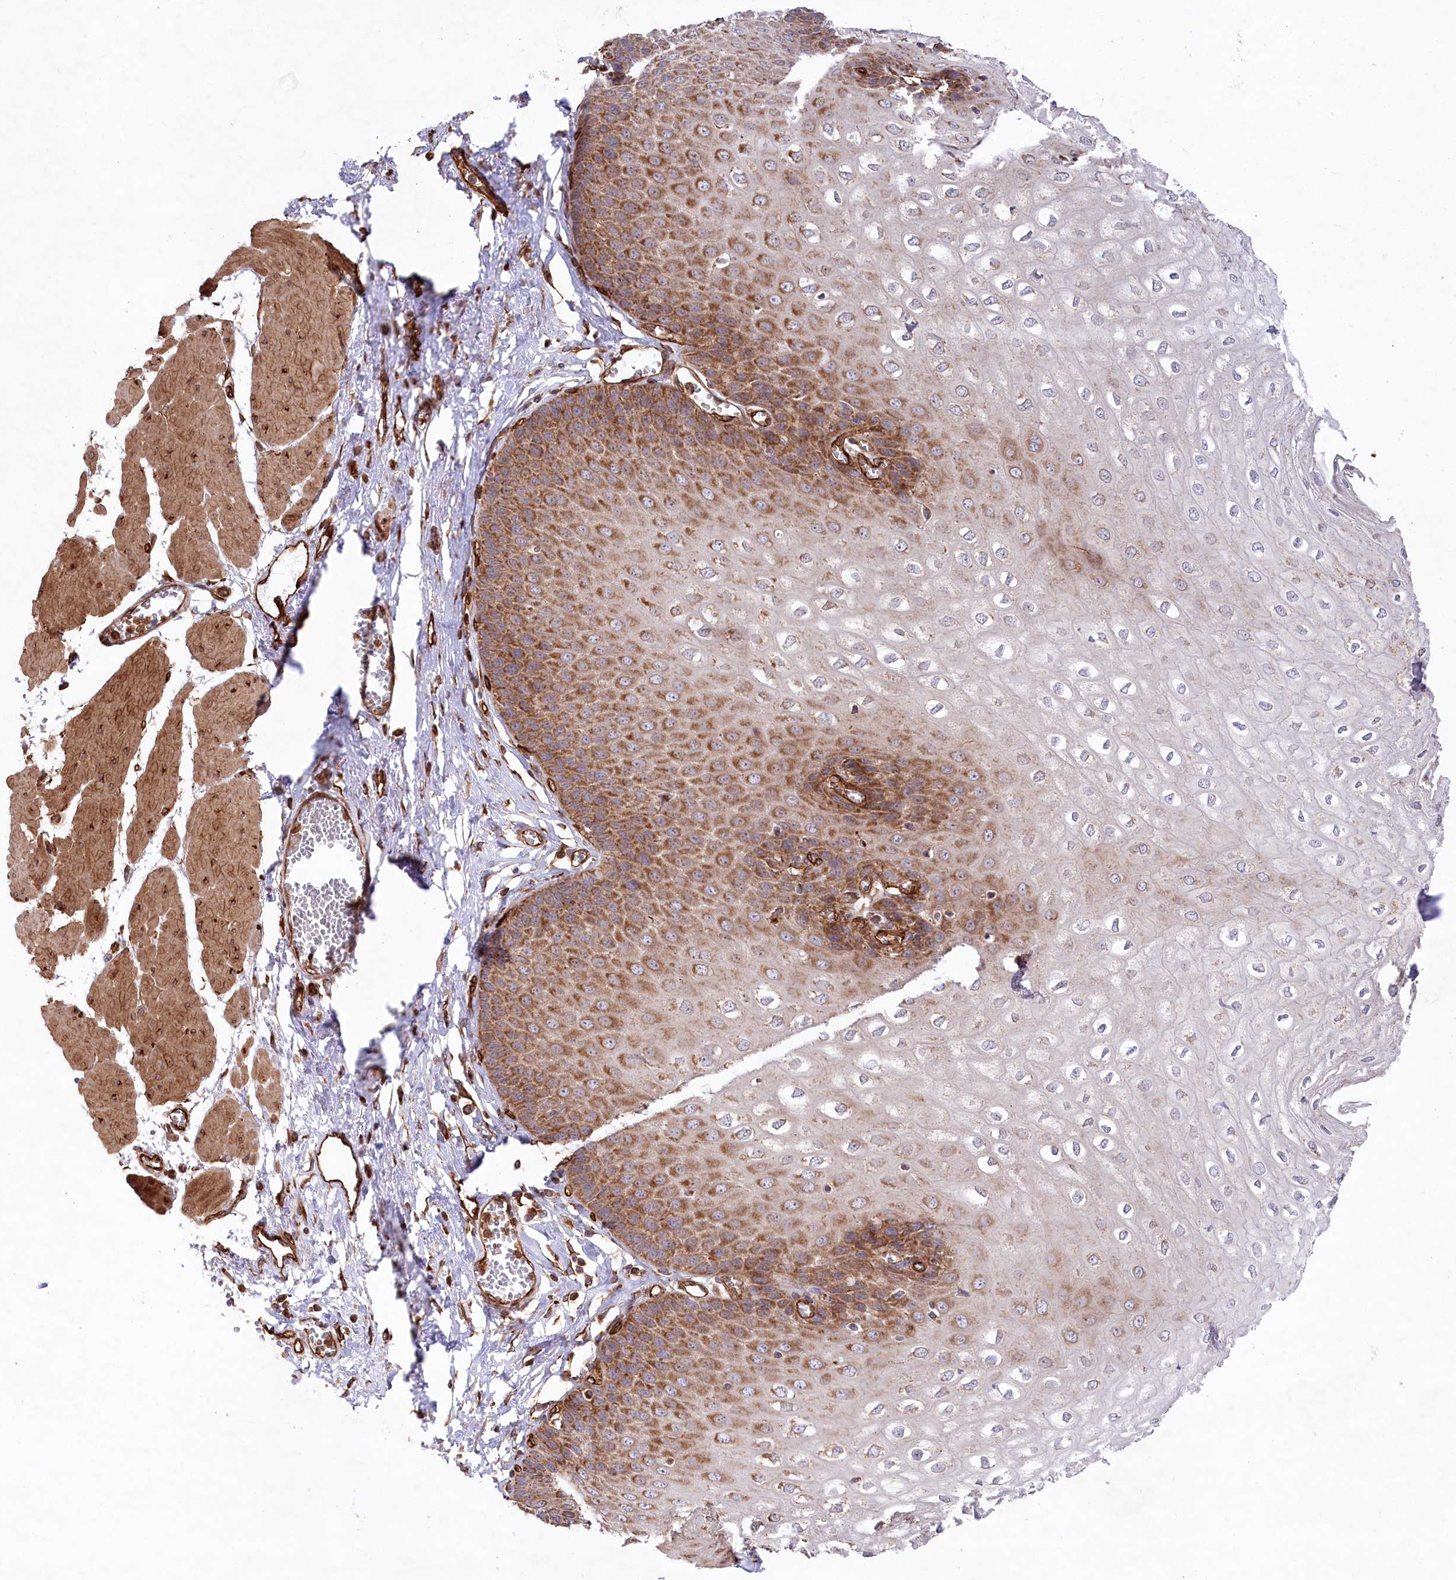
{"staining": {"intensity": "moderate", "quantity": "25%-75%", "location": "cytoplasmic/membranous"}, "tissue": "esophagus", "cell_type": "Squamous epithelial cells", "image_type": "normal", "snomed": [{"axis": "morphology", "description": "Normal tissue, NOS"}, {"axis": "topography", "description": "Esophagus"}], "caption": "Protein expression analysis of normal human esophagus reveals moderate cytoplasmic/membranous staining in about 25%-75% of squamous epithelial cells.", "gene": "MTPAP", "patient": {"sex": "male", "age": 60}}